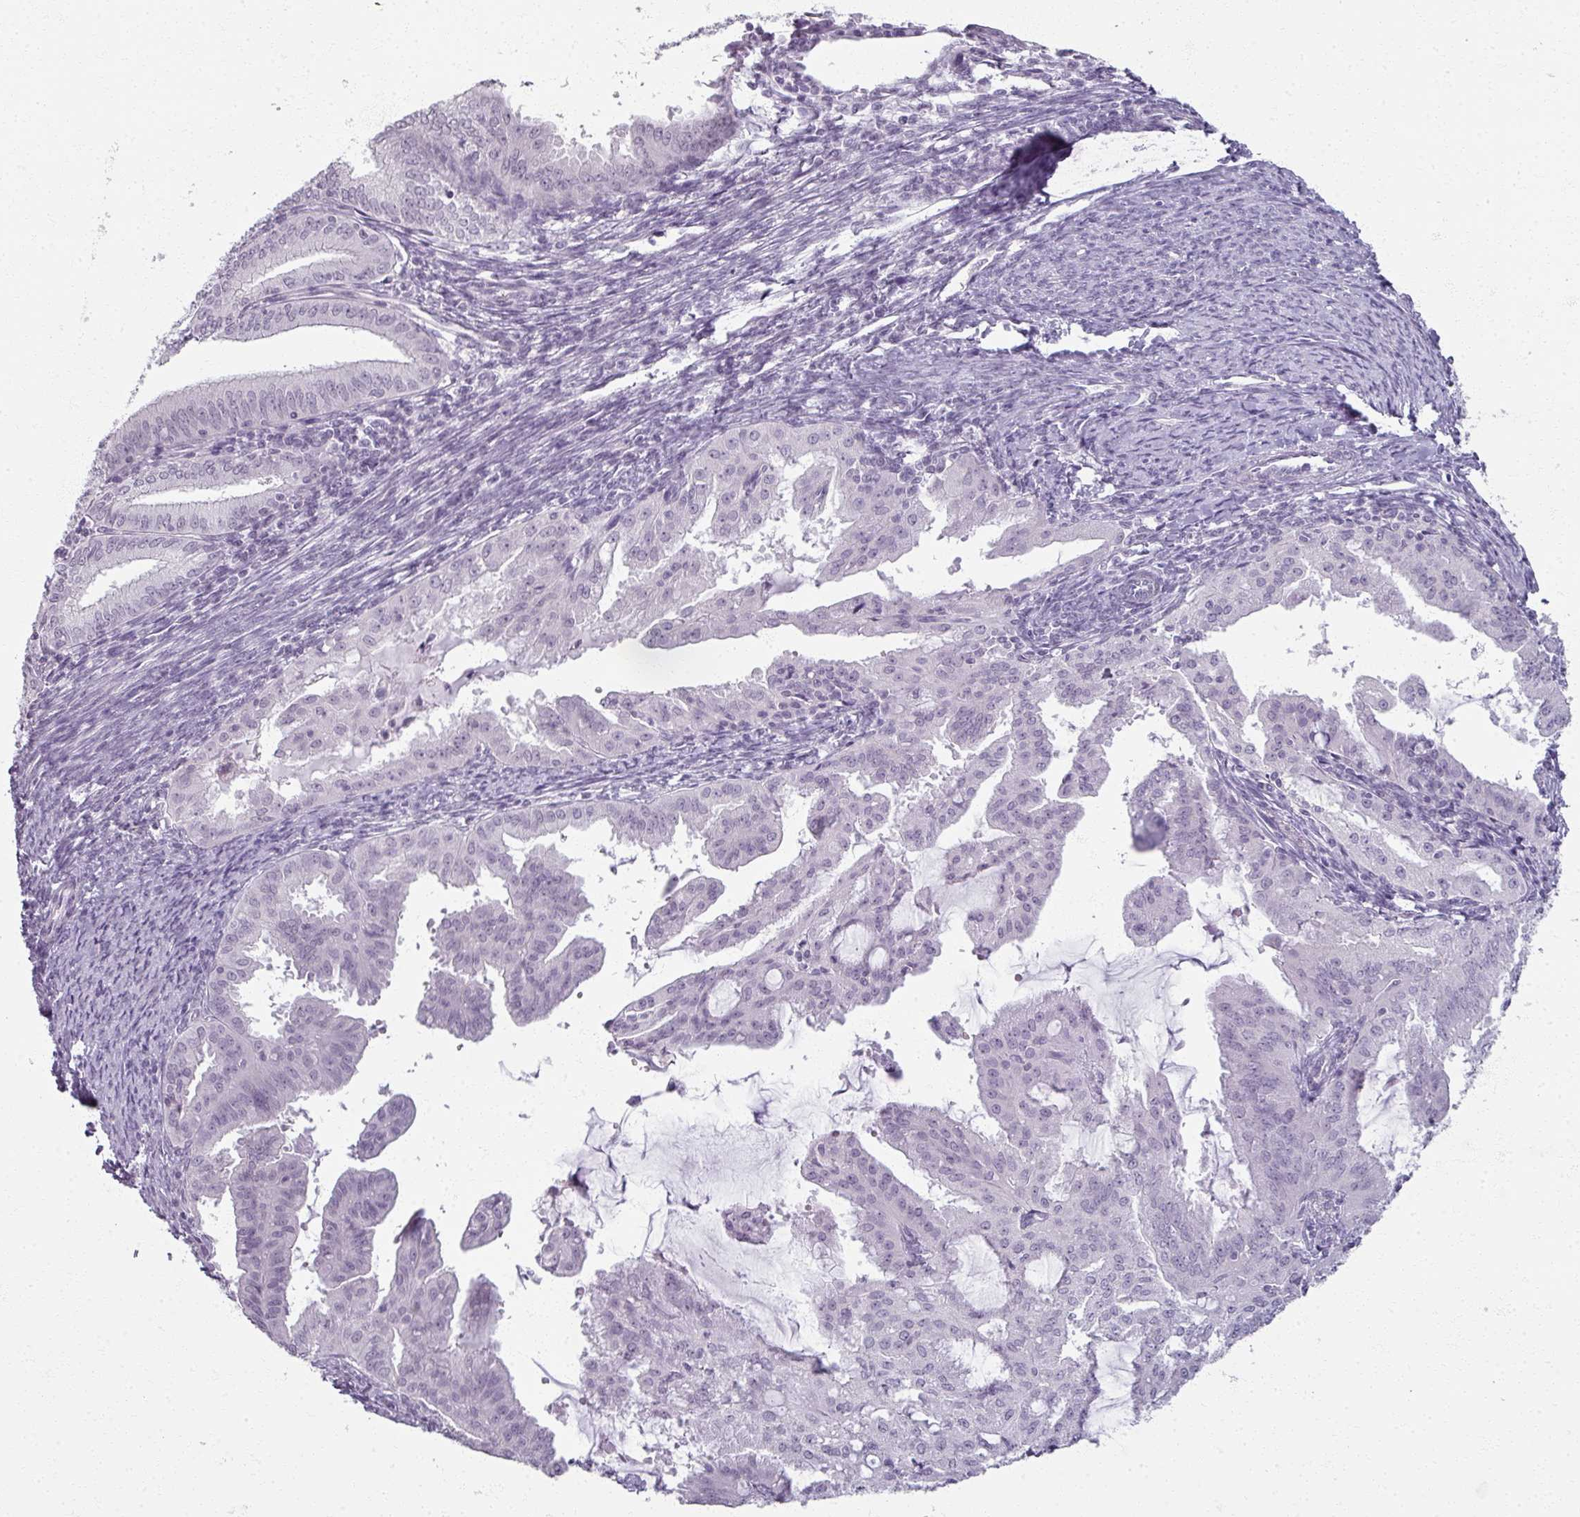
{"staining": {"intensity": "negative", "quantity": "none", "location": "none"}, "tissue": "endometrial cancer", "cell_type": "Tumor cells", "image_type": "cancer", "snomed": [{"axis": "morphology", "description": "Adenocarcinoma, NOS"}, {"axis": "topography", "description": "Endometrium"}], "caption": "This is a micrograph of immunohistochemistry staining of adenocarcinoma (endometrial), which shows no expression in tumor cells.", "gene": "RFPL2", "patient": {"sex": "female", "age": 70}}